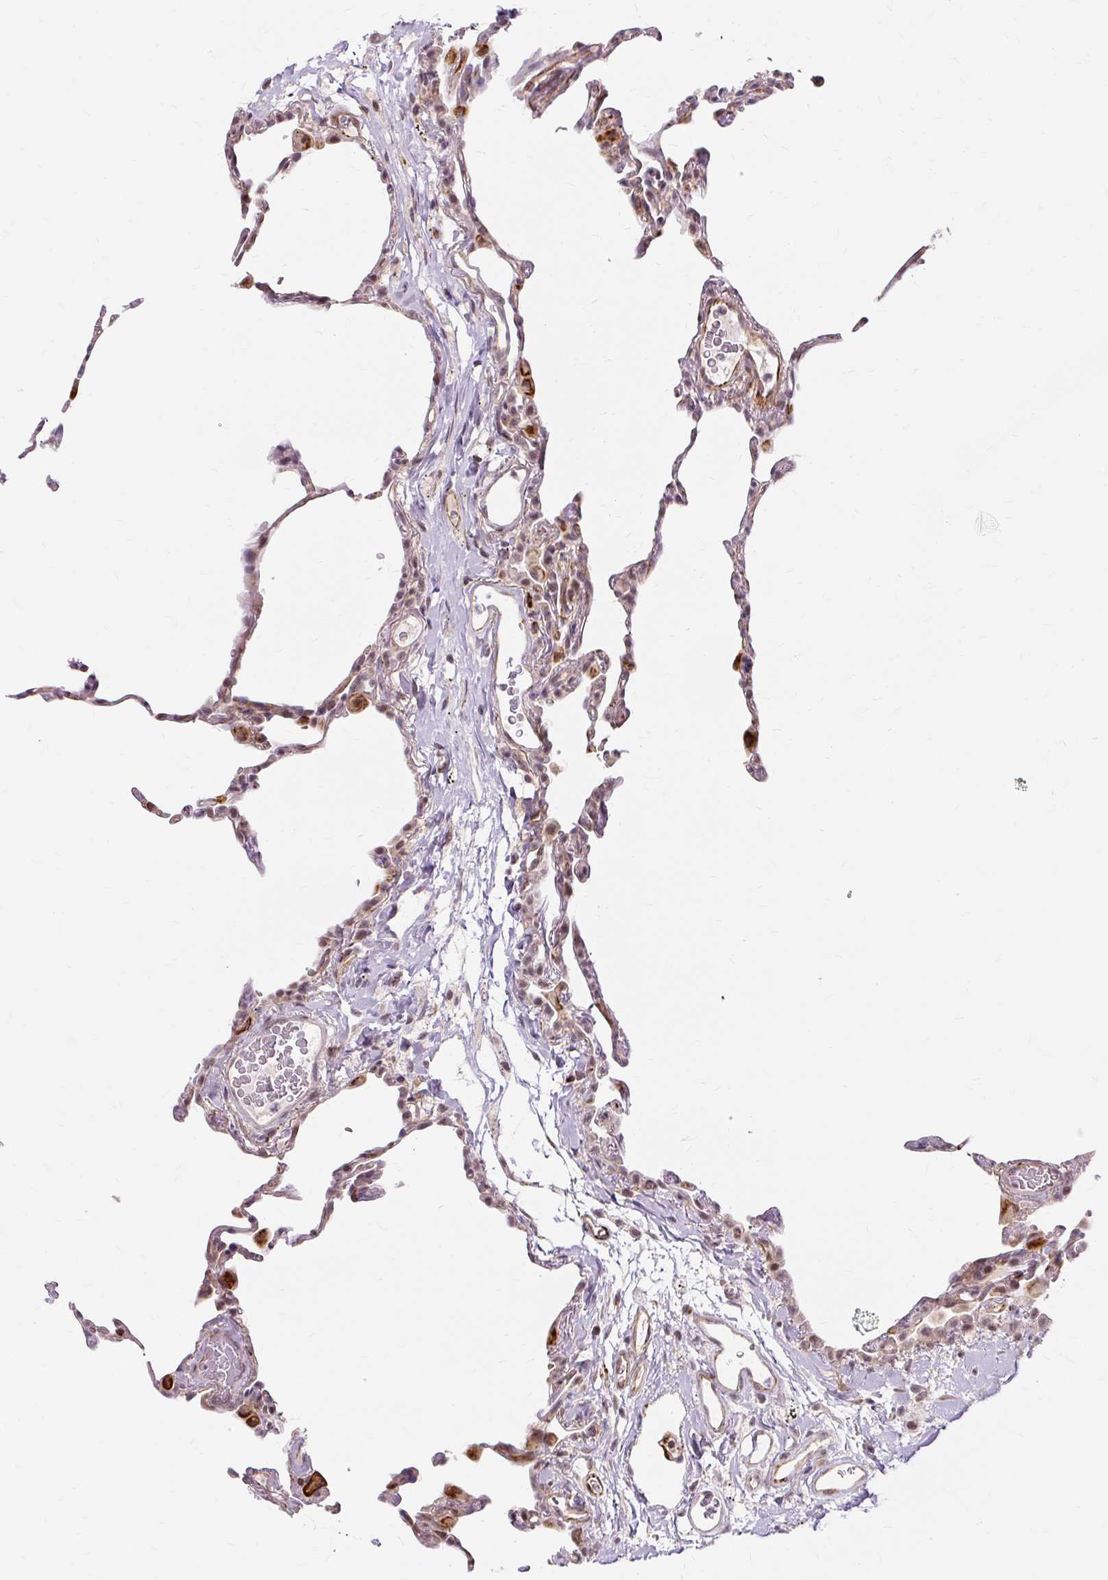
{"staining": {"intensity": "moderate", "quantity": "<25%", "location": "nuclear"}, "tissue": "lung", "cell_type": "Alveolar cells", "image_type": "normal", "snomed": [{"axis": "morphology", "description": "Normal tissue, NOS"}, {"axis": "topography", "description": "Lung"}], "caption": "Alveolar cells demonstrate low levels of moderate nuclear staining in approximately <25% of cells in benign human lung. The staining was performed using DAB (3,3'-diaminobenzidine) to visualize the protein expression in brown, while the nuclei were stained in blue with hematoxylin (Magnification: 20x).", "gene": "MMACHC", "patient": {"sex": "female", "age": 57}}